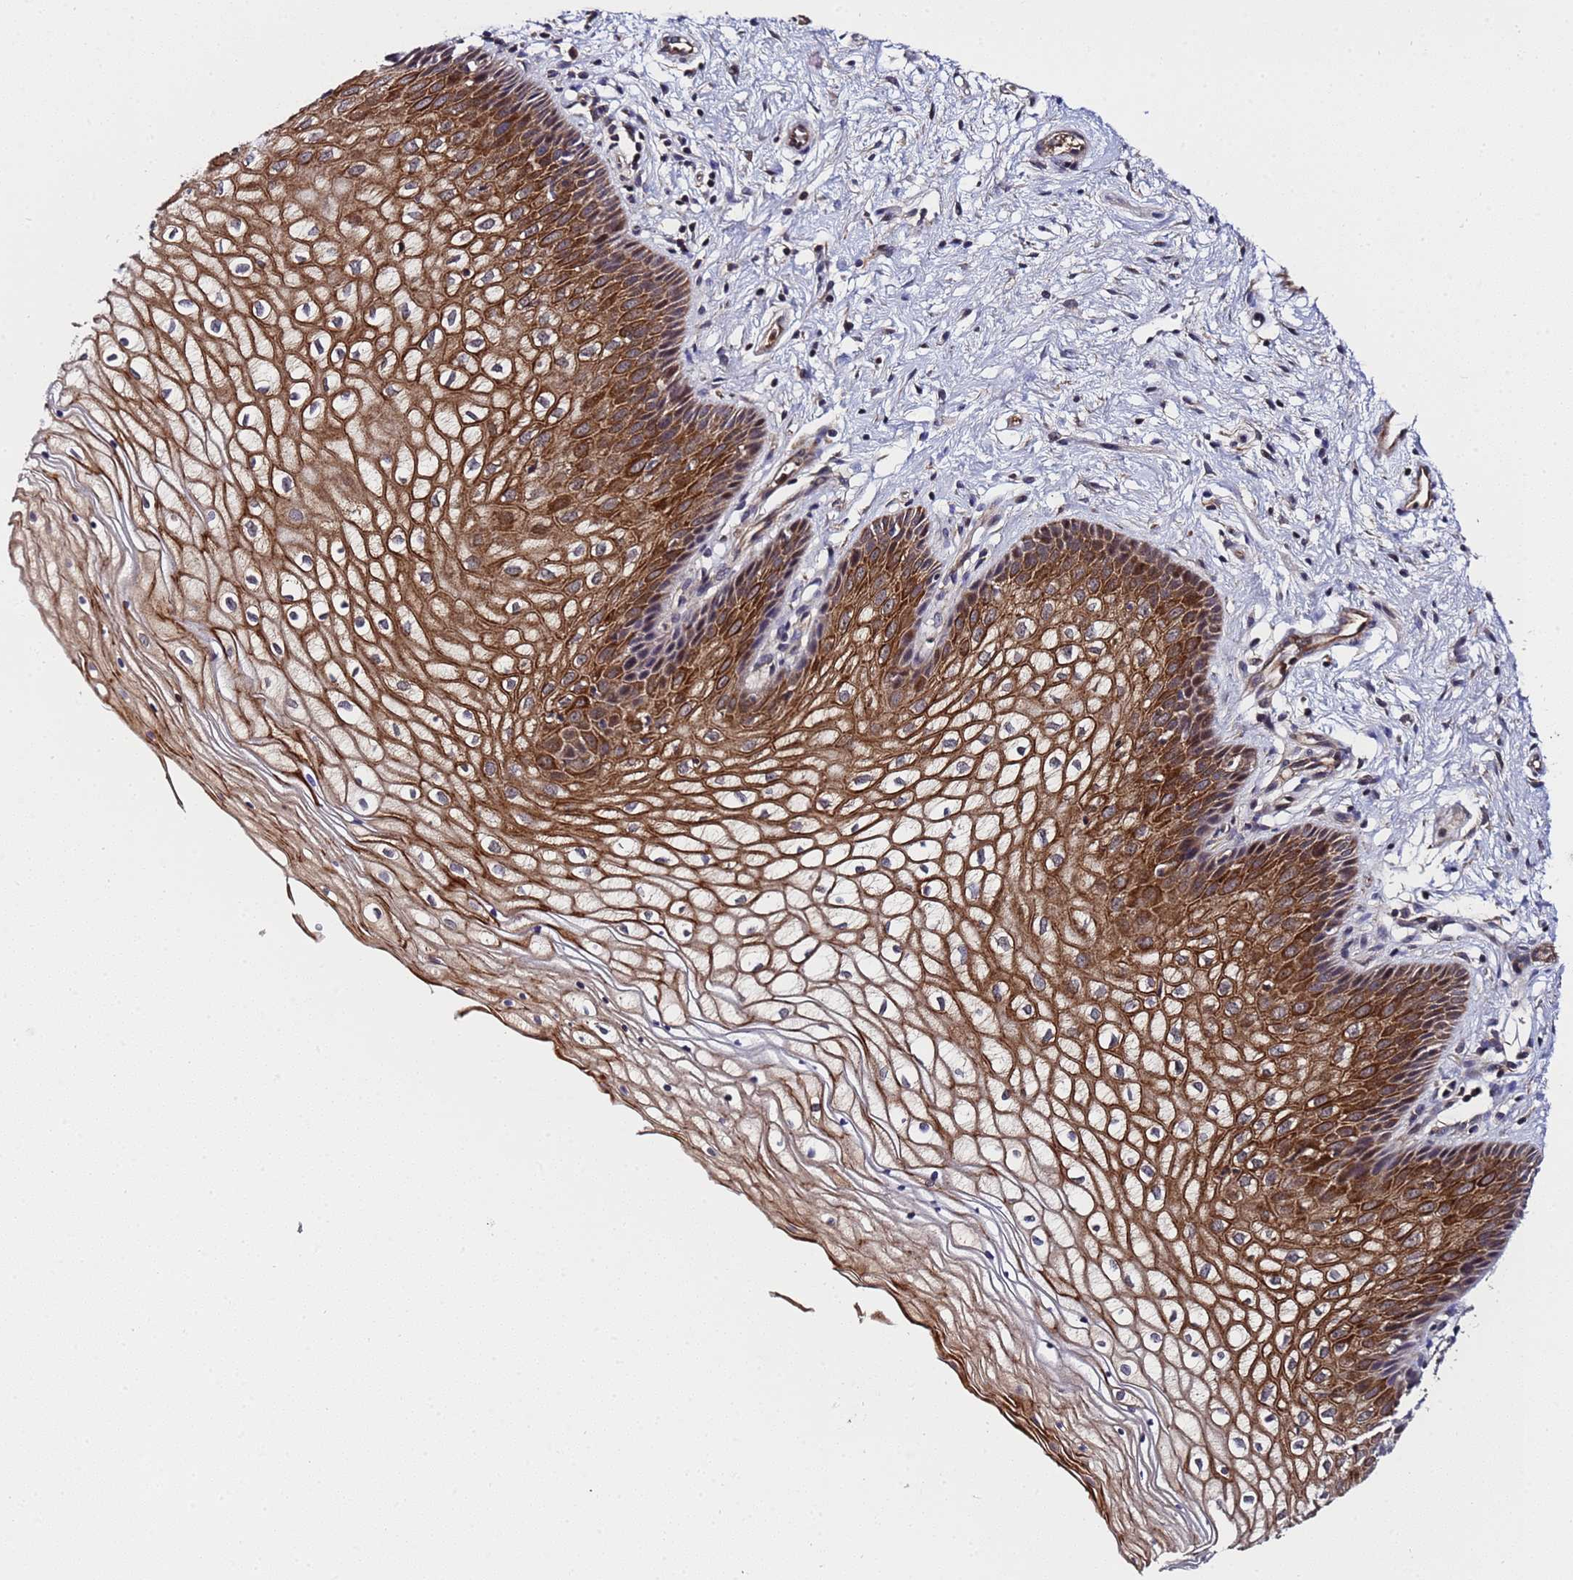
{"staining": {"intensity": "moderate", "quantity": ">75%", "location": "cytoplasmic/membranous,nuclear"}, "tissue": "vagina", "cell_type": "Squamous epithelial cells", "image_type": "normal", "snomed": [{"axis": "morphology", "description": "Normal tissue, NOS"}, {"axis": "topography", "description": "Vagina"}], "caption": "A high-resolution micrograph shows immunohistochemistry (IHC) staining of normal vagina, which demonstrates moderate cytoplasmic/membranous,nuclear positivity in approximately >75% of squamous epithelial cells. (Brightfield microscopy of DAB IHC at high magnification).", "gene": "GSTCD", "patient": {"sex": "female", "age": 34}}